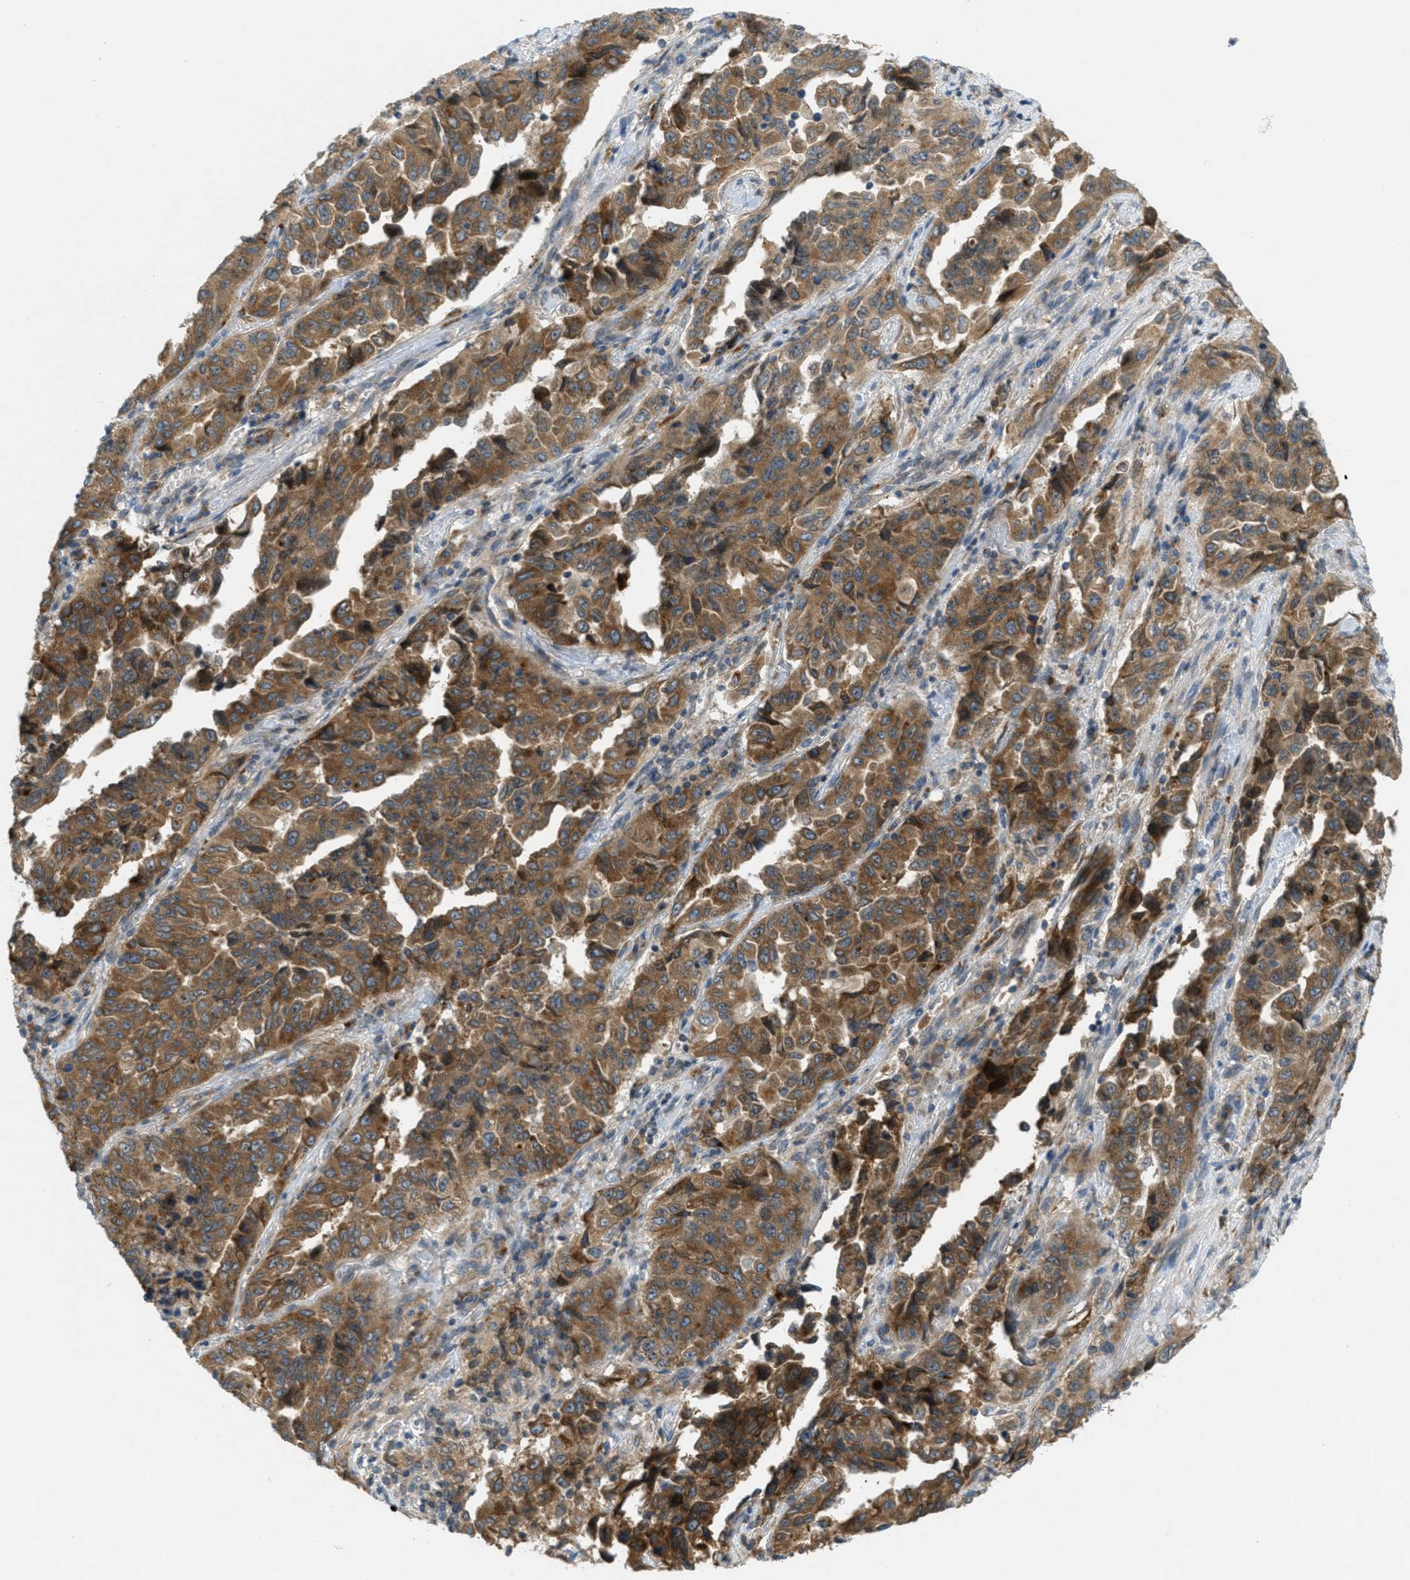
{"staining": {"intensity": "moderate", "quantity": ">75%", "location": "cytoplasmic/membranous"}, "tissue": "lung cancer", "cell_type": "Tumor cells", "image_type": "cancer", "snomed": [{"axis": "morphology", "description": "Adenocarcinoma, NOS"}, {"axis": "topography", "description": "Lung"}], "caption": "The micrograph displays immunohistochemical staining of lung cancer. There is moderate cytoplasmic/membranous expression is appreciated in about >75% of tumor cells.", "gene": "SIGMAR1", "patient": {"sex": "female", "age": 51}}